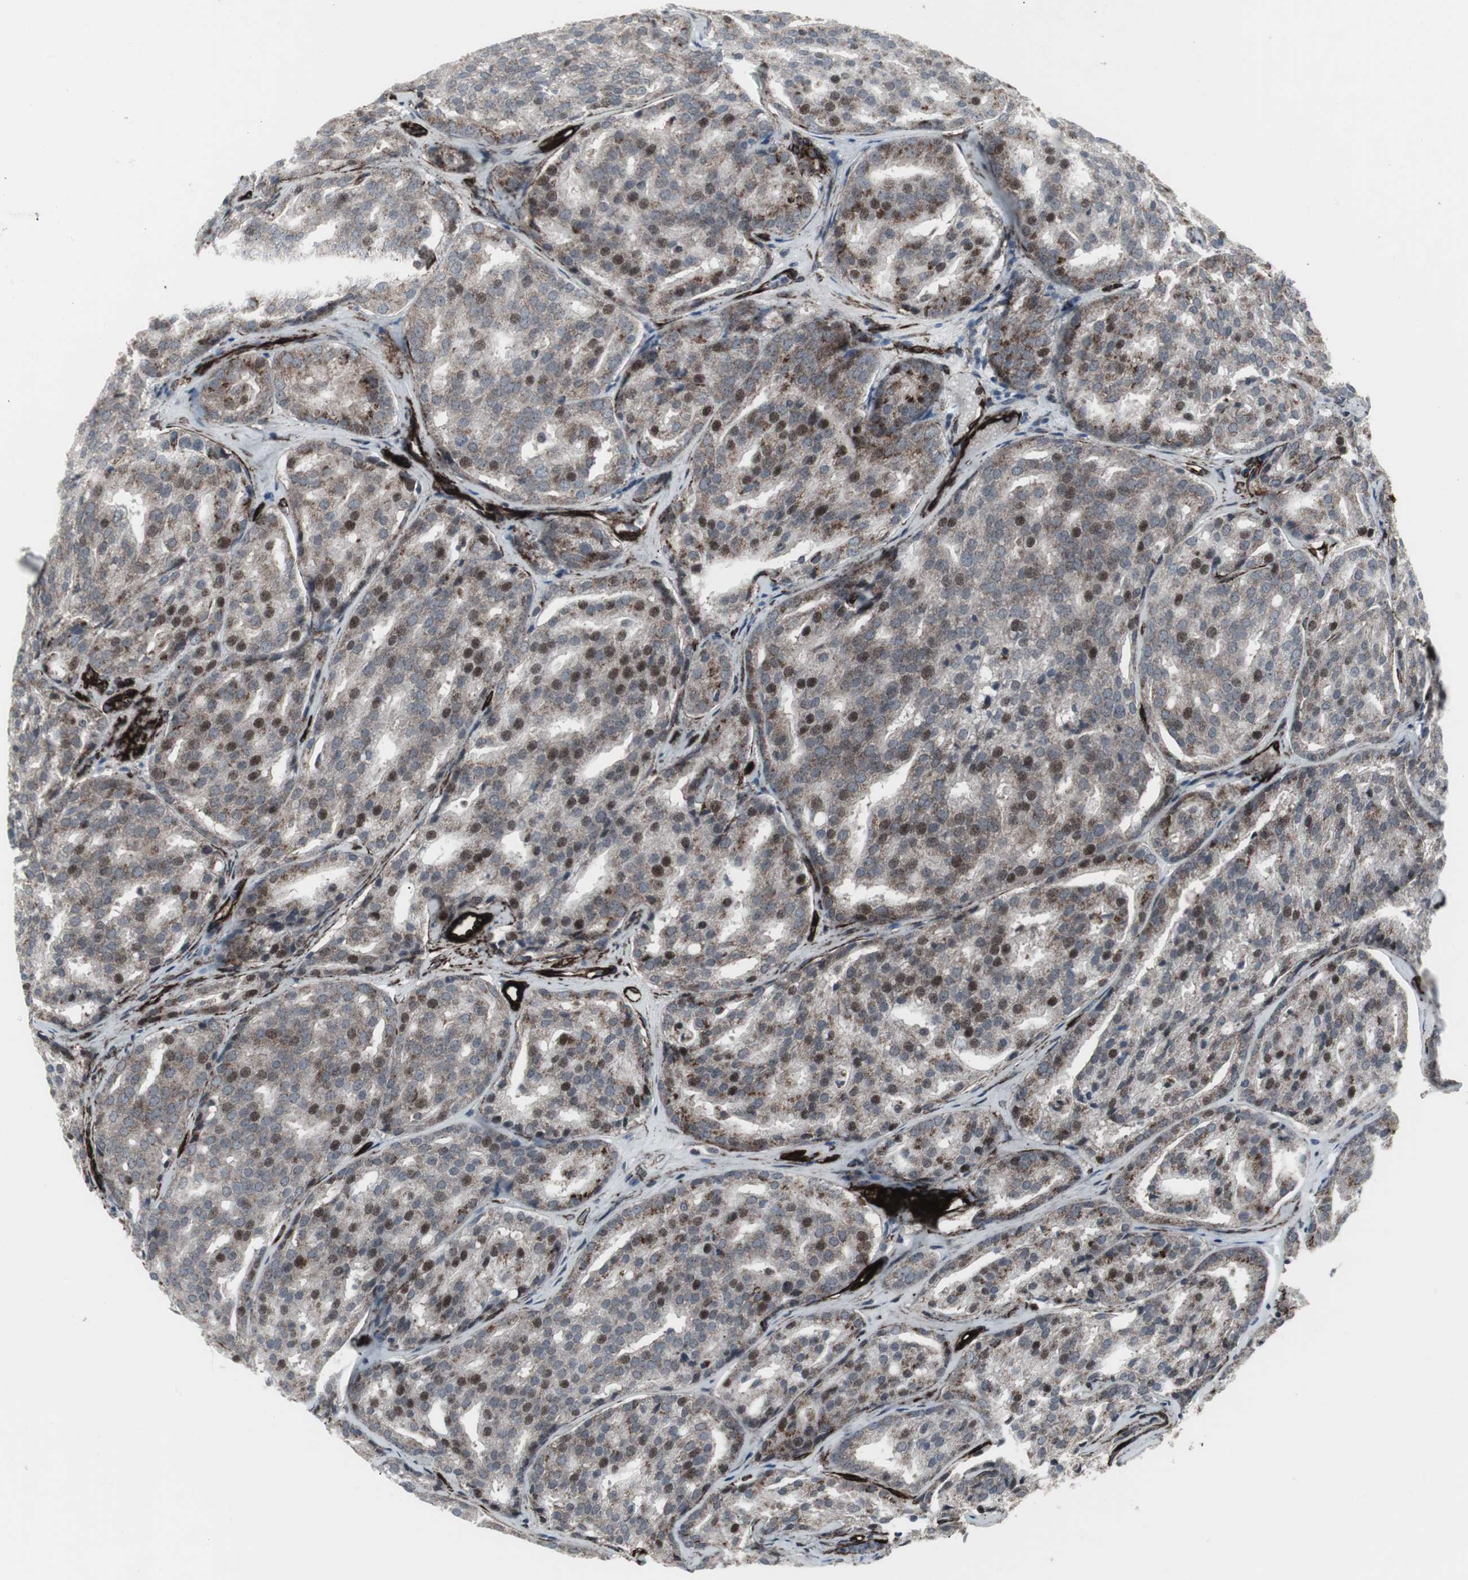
{"staining": {"intensity": "moderate", "quantity": "<25%", "location": "nuclear"}, "tissue": "prostate cancer", "cell_type": "Tumor cells", "image_type": "cancer", "snomed": [{"axis": "morphology", "description": "Adenocarcinoma, High grade"}, {"axis": "topography", "description": "Prostate"}], "caption": "Moderate nuclear protein expression is present in approximately <25% of tumor cells in high-grade adenocarcinoma (prostate).", "gene": "PDGFA", "patient": {"sex": "male", "age": 64}}